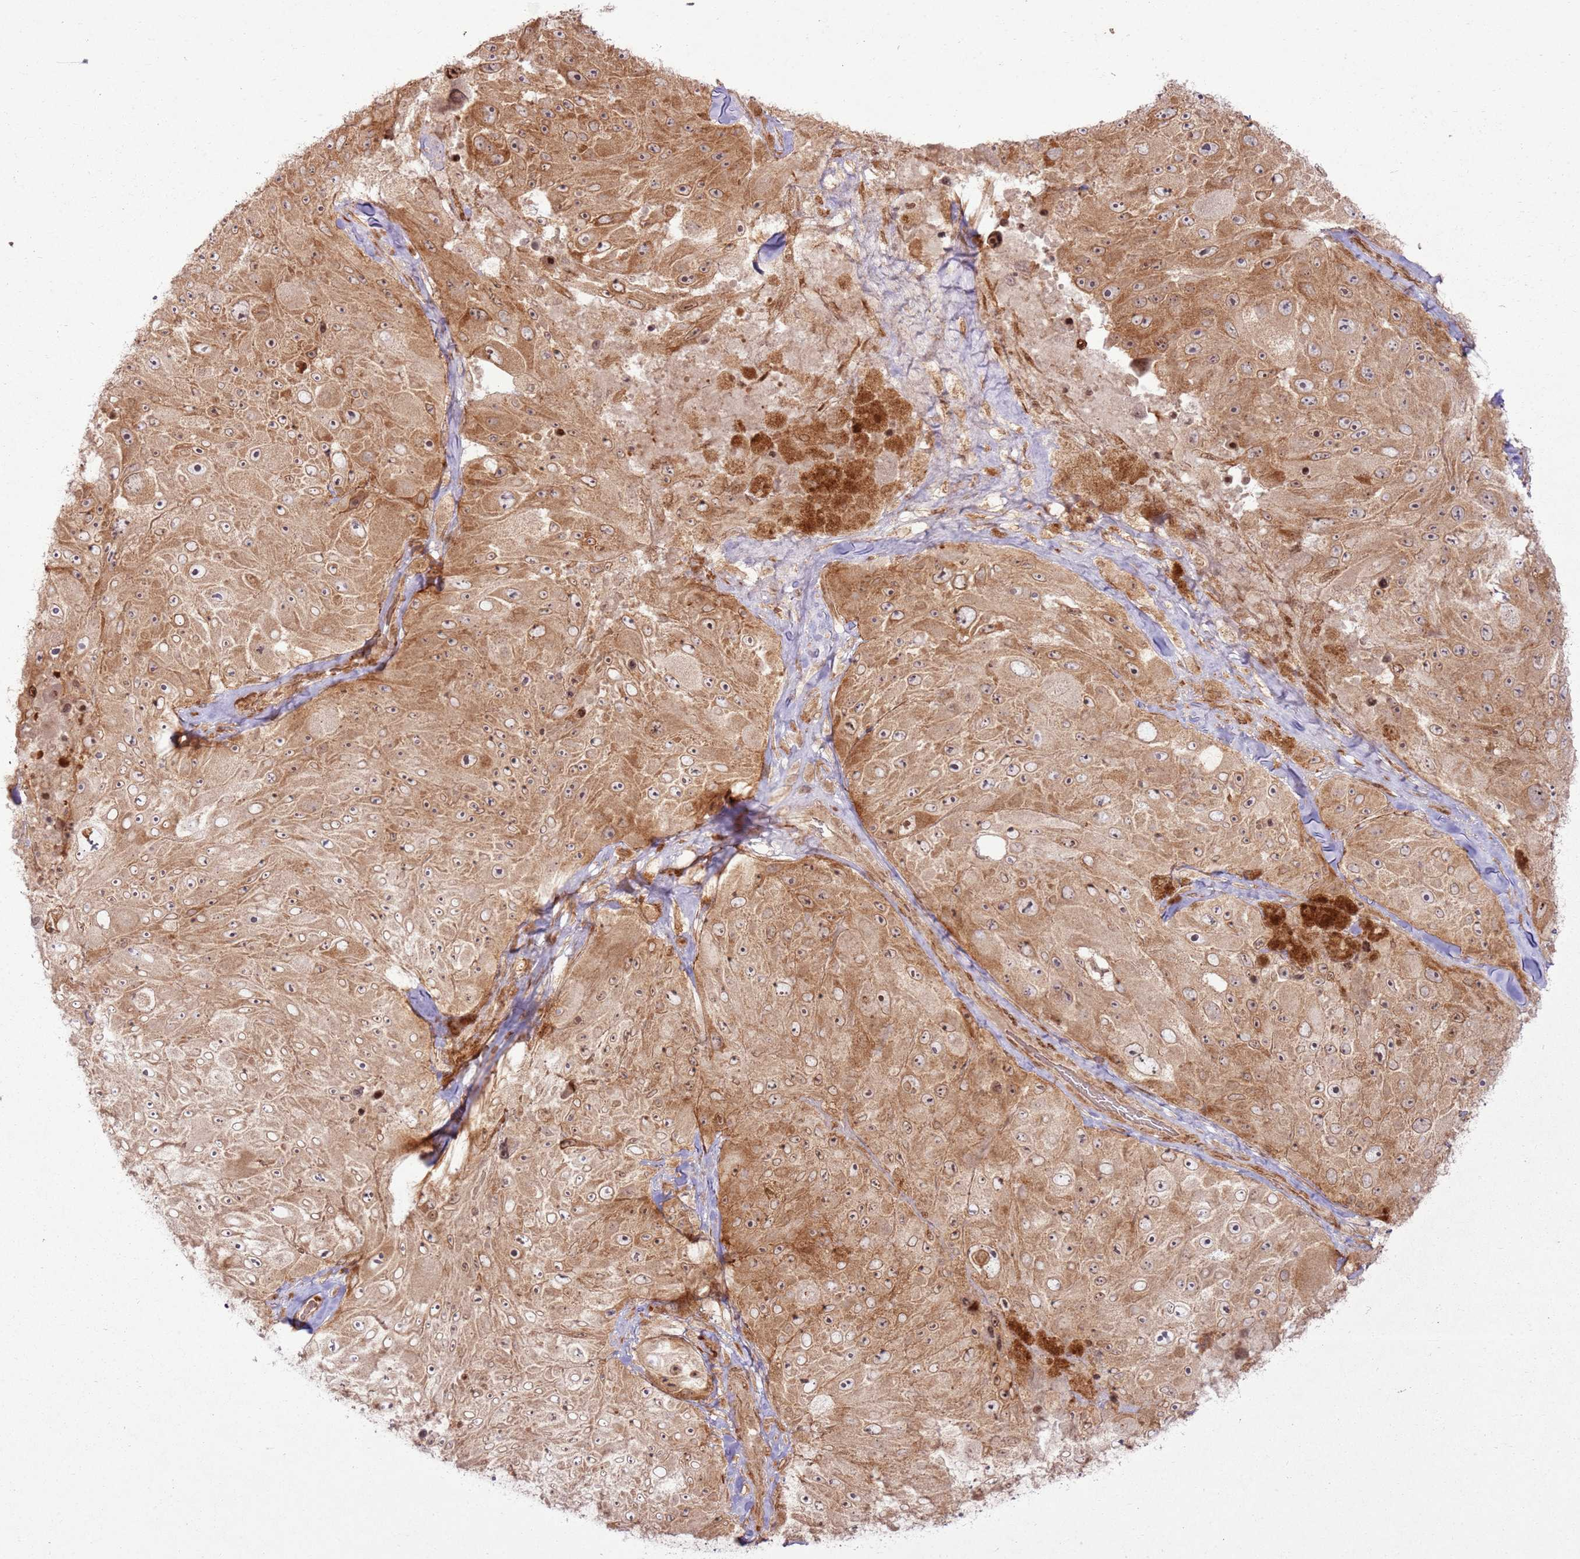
{"staining": {"intensity": "moderate", "quantity": ">75%", "location": "cytoplasmic/membranous,nuclear"}, "tissue": "melanoma", "cell_type": "Tumor cells", "image_type": "cancer", "snomed": [{"axis": "morphology", "description": "Malignant melanoma, Metastatic site"}, {"axis": "topography", "description": "Lymph node"}], "caption": "Protein expression analysis of human melanoma reveals moderate cytoplasmic/membranous and nuclear staining in about >75% of tumor cells.", "gene": "KLHL36", "patient": {"sex": "male", "age": 62}}